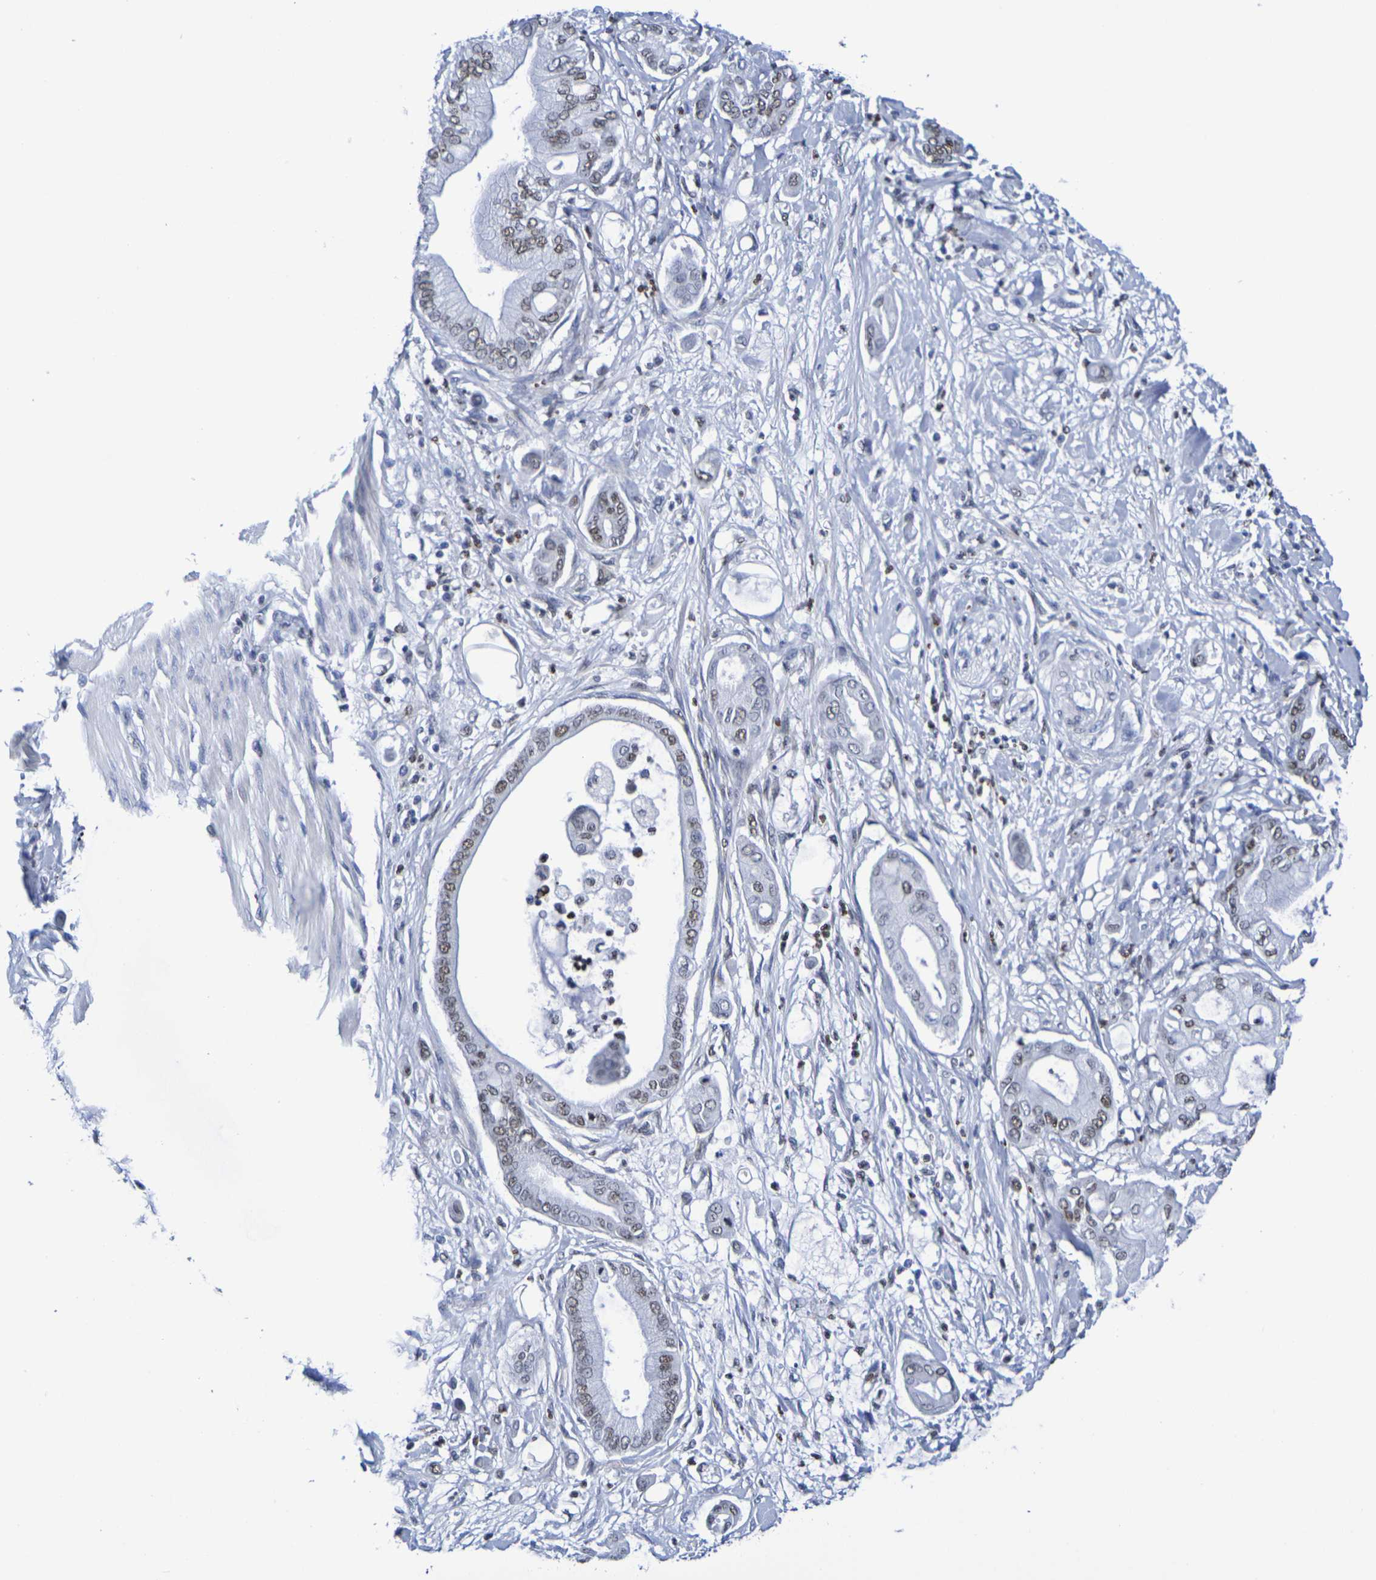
{"staining": {"intensity": "weak", "quantity": ">75%", "location": "nuclear"}, "tissue": "pancreatic cancer", "cell_type": "Tumor cells", "image_type": "cancer", "snomed": [{"axis": "morphology", "description": "Adenocarcinoma, NOS"}, {"axis": "morphology", "description": "Adenocarcinoma, metastatic, NOS"}, {"axis": "topography", "description": "Lymph node"}, {"axis": "topography", "description": "Pancreas"}, {"axis": "topography", "description": "Duodenum"}], "caption": "DAB immunohistochemical staining of human pancreatic cancer reveals weak nuclear protein staining in about >75% of tumor cells.", "gene": "H1-5", "patient": {"sex": "female", "age": 64}}